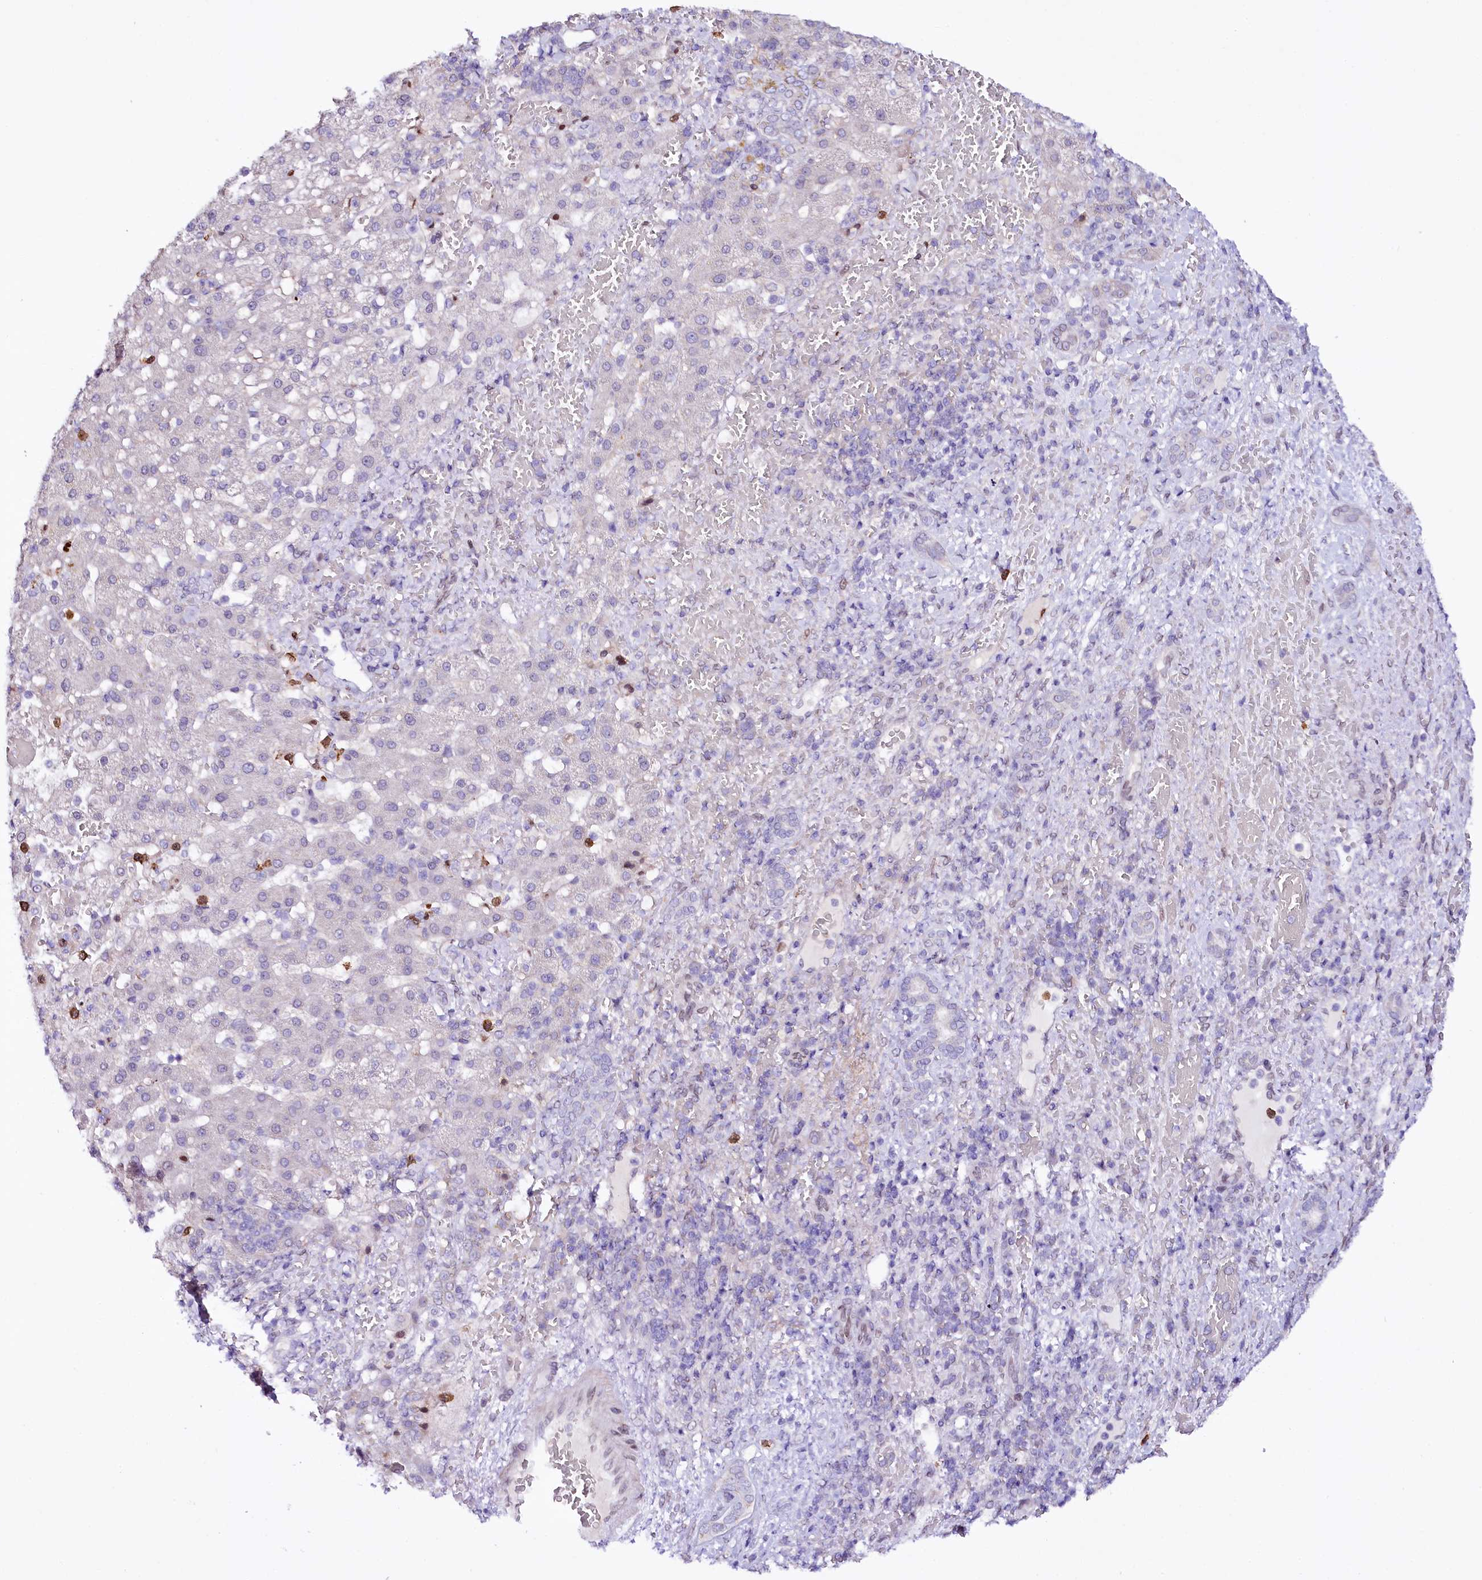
{"staining": {"intensity": "negative", "quantity": "none", "location": "none"}, "tissue": "liver cancer", "cell_type": "Tumor cells", "image_type": "cancer", "snomed": [{"axis": "morphology", "description": "Normal tissue, NOS"}, {"axis": "morphology", "description": "Carcinoma, Hepatocellular, NOS"}, {"axis": "topography", "description": "Liver"}], "caption": "DAB immunohistochemical staining of human hepatocellular carcinoma (liver) reveals no significant positivity in tumor cells. (Brightfield microscopy of DAB immunohistochemistry at high magnification).", "gene": "ZNF226", "patient": {"sex": "male", "age": 57}}